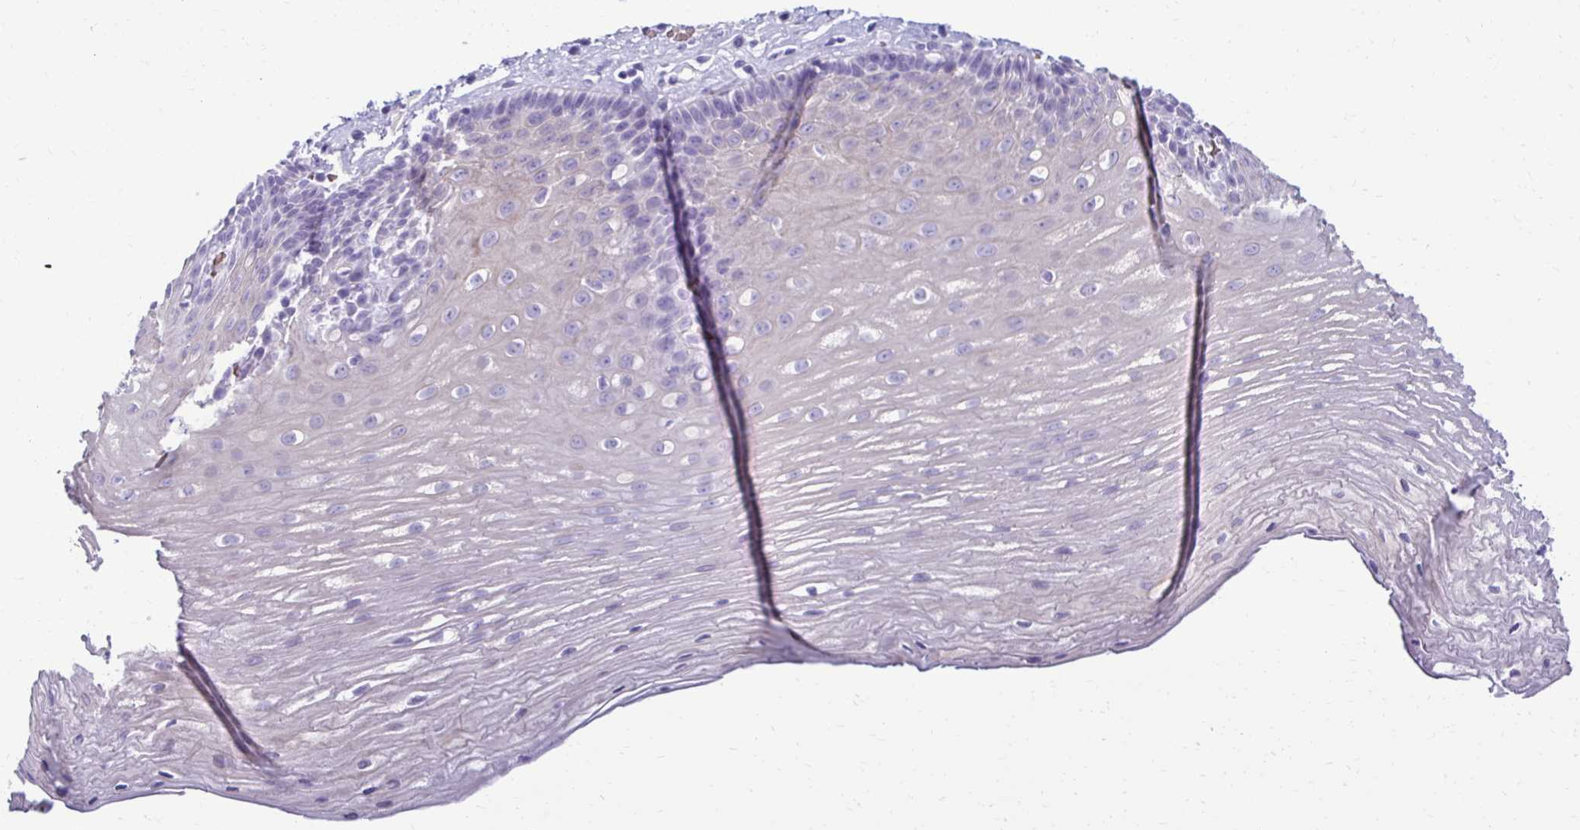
{"staining": {"intensity": "negative", "quantity": "none", "location": "none"}, "tissue": "esophagus", "cell_type": "Squamous epithelial cells", "image_type": "normal", "snomed": [{"axis": "morphology", "description": "Normal tissue, NOS"}, {"axis": "topography", "description": "Esophagus"}], "caption": "IHC of unremarkable human esophagus shows no expression in squamous epithelial cells.", "gene": "RHBDL3", "patient": {"sex": "male", "age": 62}}